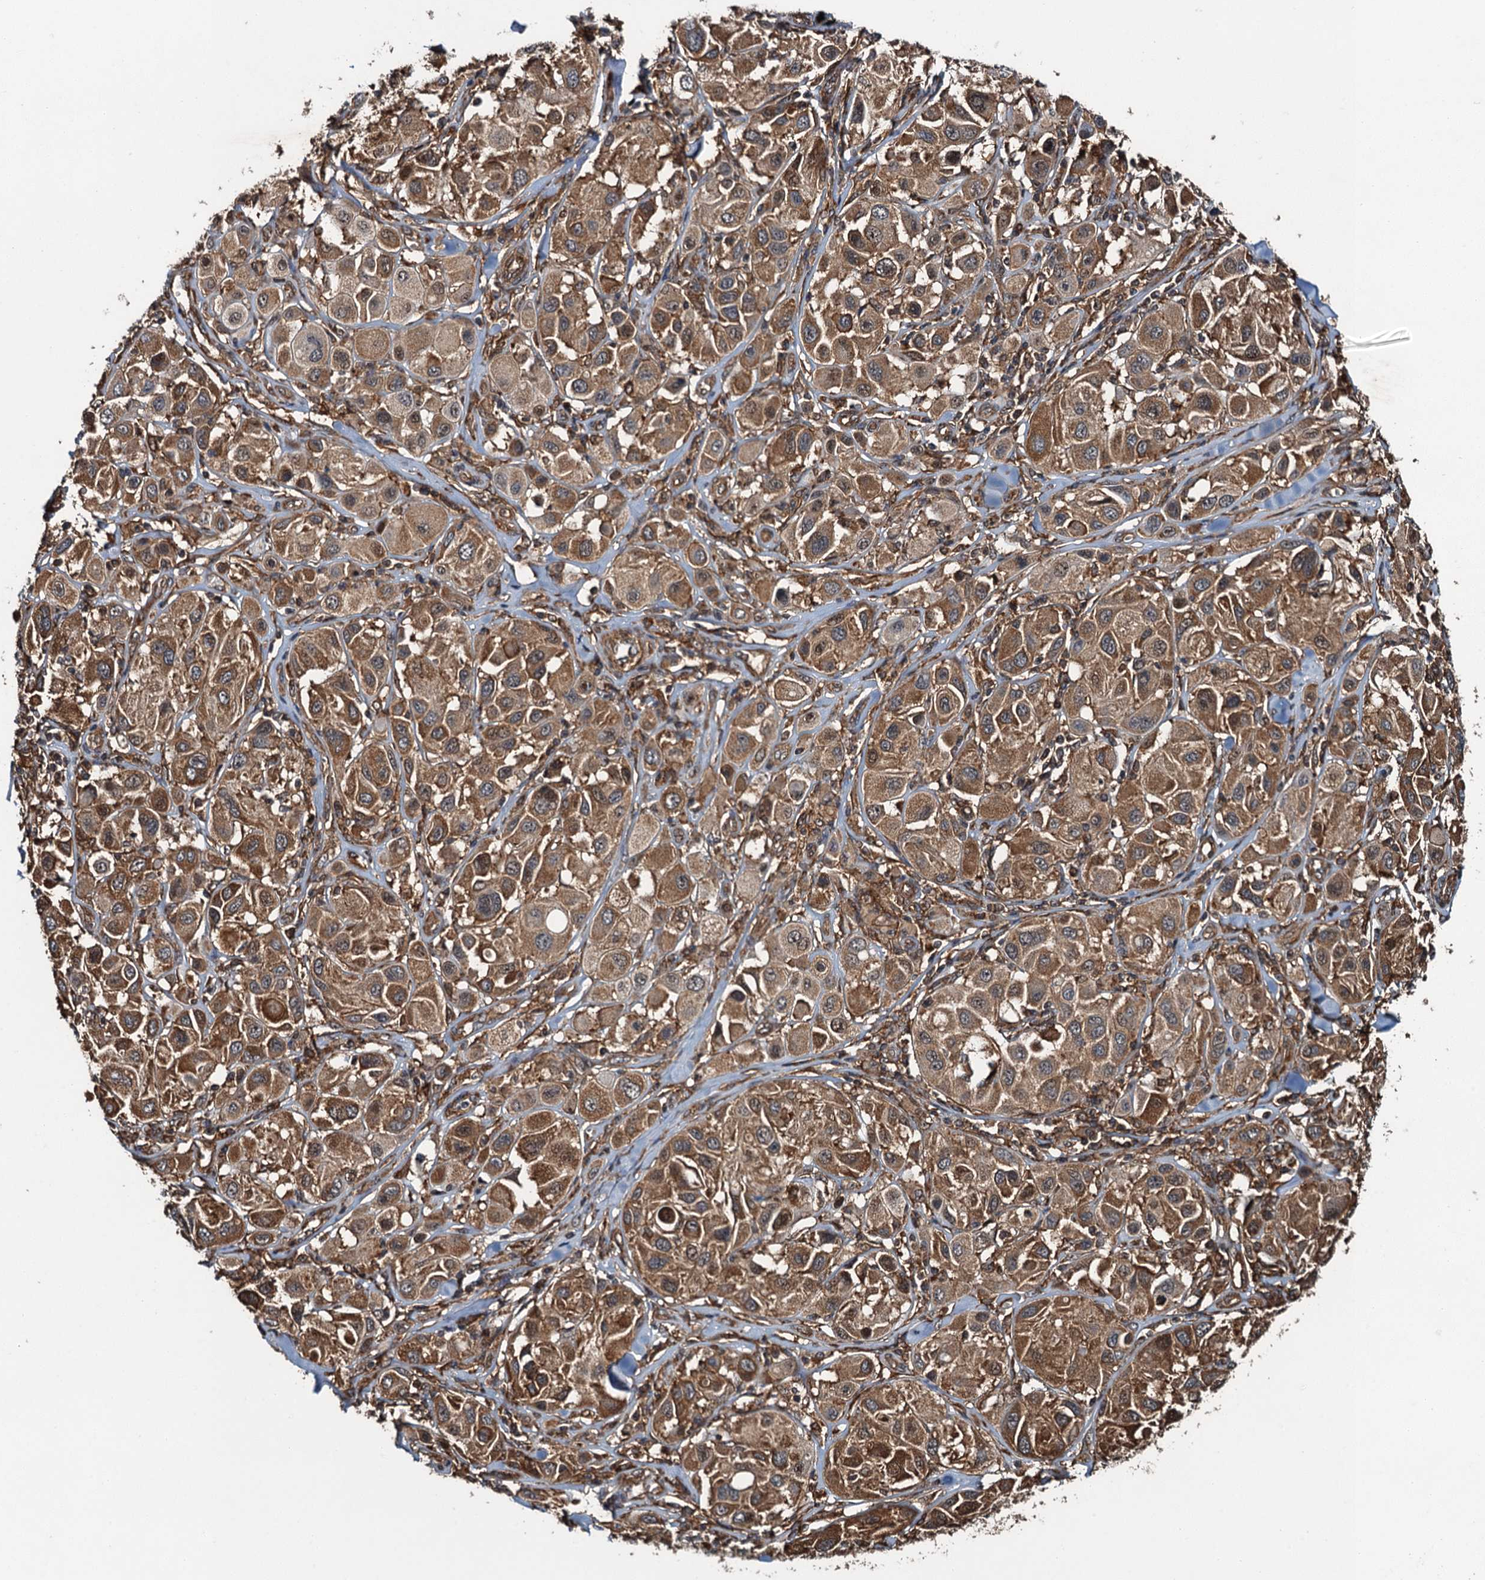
{"staining": {"intensity": "strong", "quantity": ">75%", "location": "cytoplasmic/membranous"}, "tissue": "melanoma", "cell_type": "Tumor cells", "image_type": "cancer", "snomed": [{"axis": "morphology", "description": "Malignant melanoma, Metastatic site"}, {"axis": "topography", "description": "Skin"}], "caption": "Brown immunohistochemical staining in melanoma shows strong cytoplasmic/membranous positivity in about >75% of tumor cells. (brown staining indicates protein expression, while blue staining denotes nuclei).", "gene": "WHAMM", "patient": {"sex": "male", "age": 41}}